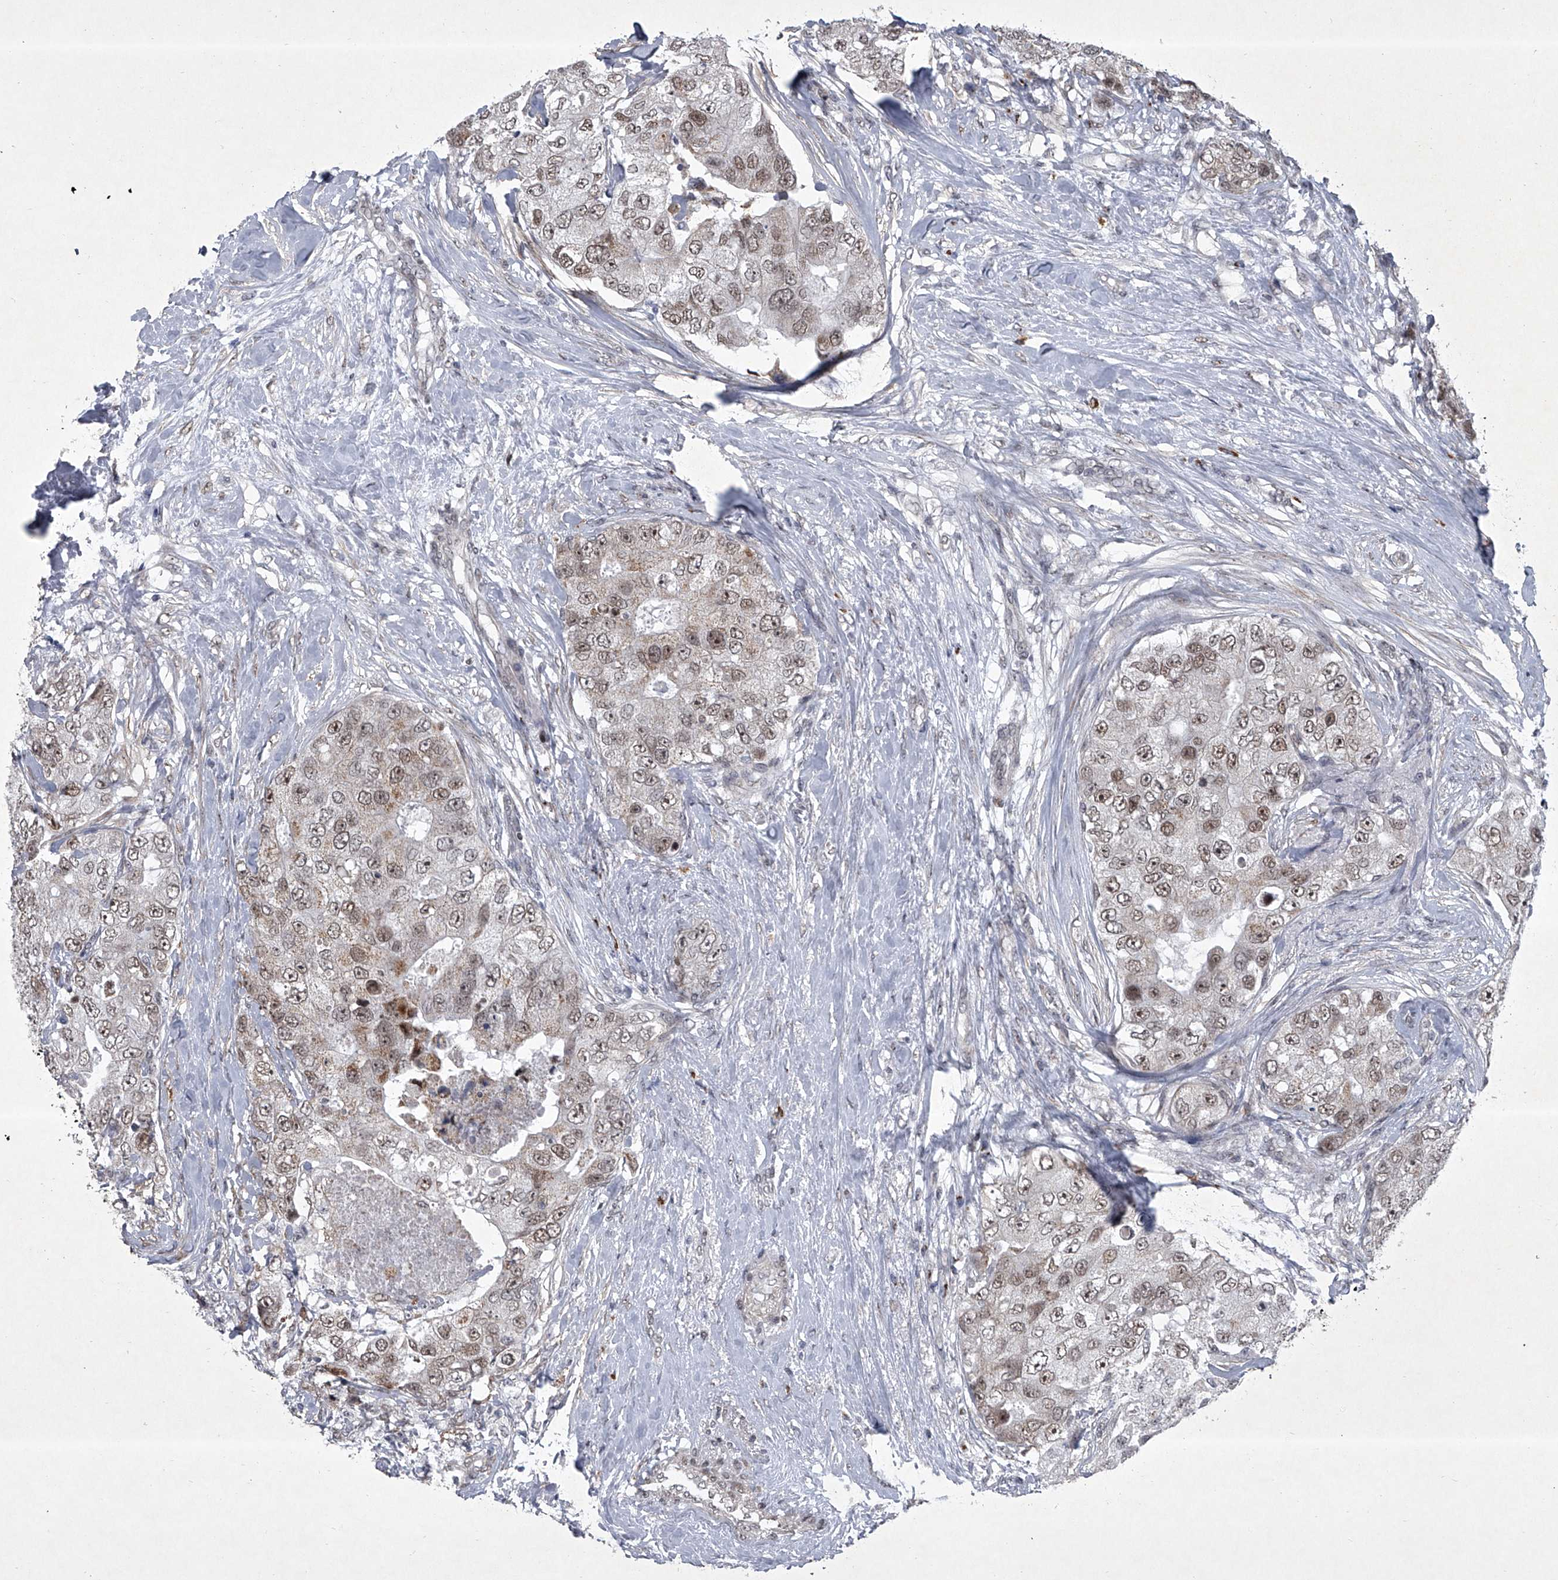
{"staining": {"intensity": "moderate", "quantity": ">75%", "location": "nuclear"}, "tissue": "breast cancer", "cell_type": "Tumor cells", "image_type": "cancer", "snomed": [{"axis": "morphology", "description": "Duct carcinoma"}, {"axis": "topography", "description": "Breast"}], "caption": "Protein staining demonstrates moderate nuclear staining in about >75% of tumor cells in breast cancer.", "gene": "MLLT1", "patient": {"sex": "female", "age": 62}}